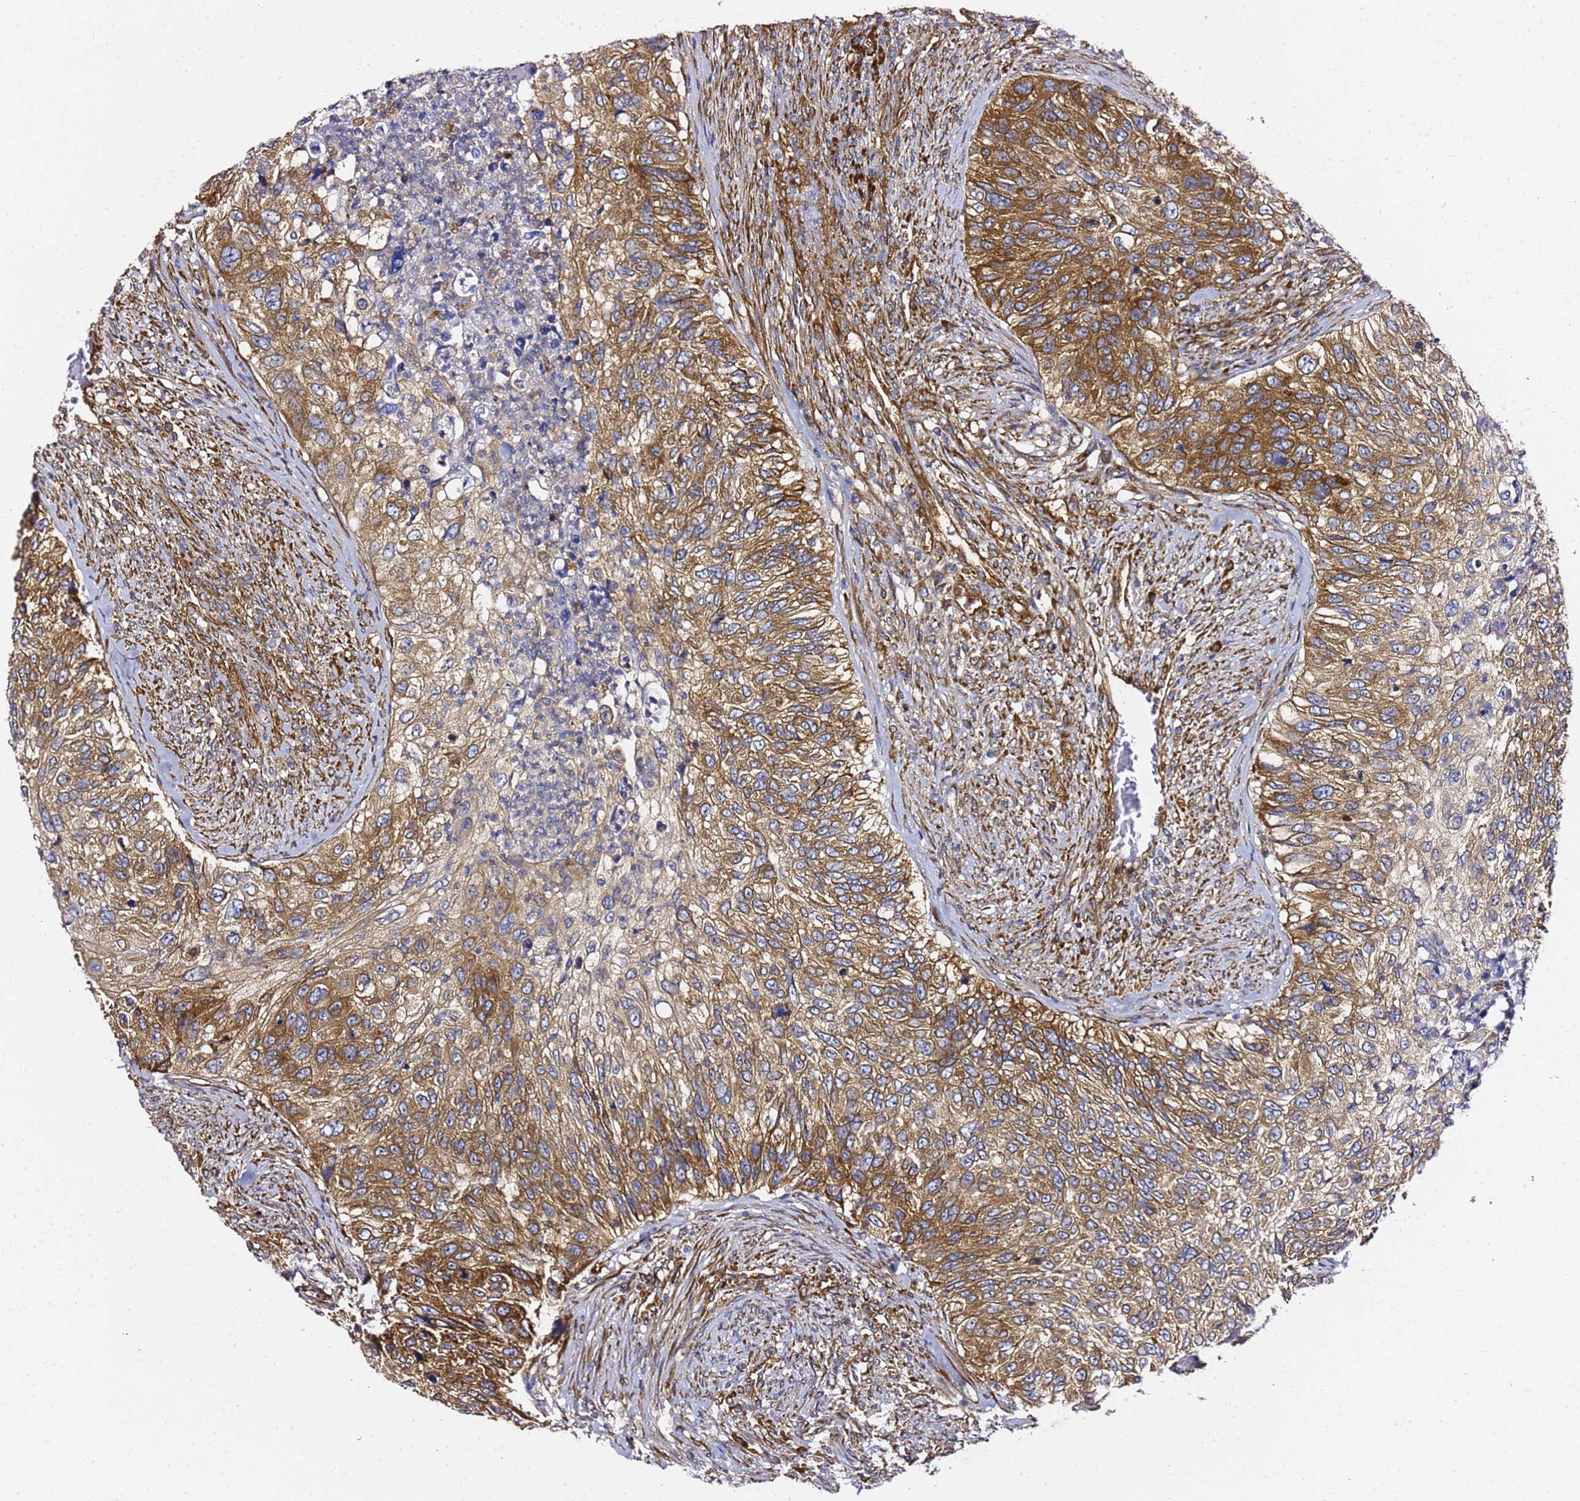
{"staining": {"intensity": "strong", "quantity": ">75%", "location": "cytoplasmic/membranous"}, "tissue": "urothelial cancer", "cell_type": "Tumor cells", "image_type": "cancer", "snomed": [{"axis": "morphology", "description": "Urothelial carcinoma, High grade"}, {"axis": "topography", "description": "Urinary bladder"}], "caption": "A photomicrograph of human high-grade urothelial carcinoma stained for a protein displays strong cytoplasmic/membranous brown staining in tumor cells.", "gene": "TPST1", "patient": {"sex": "female", "age": 60}}